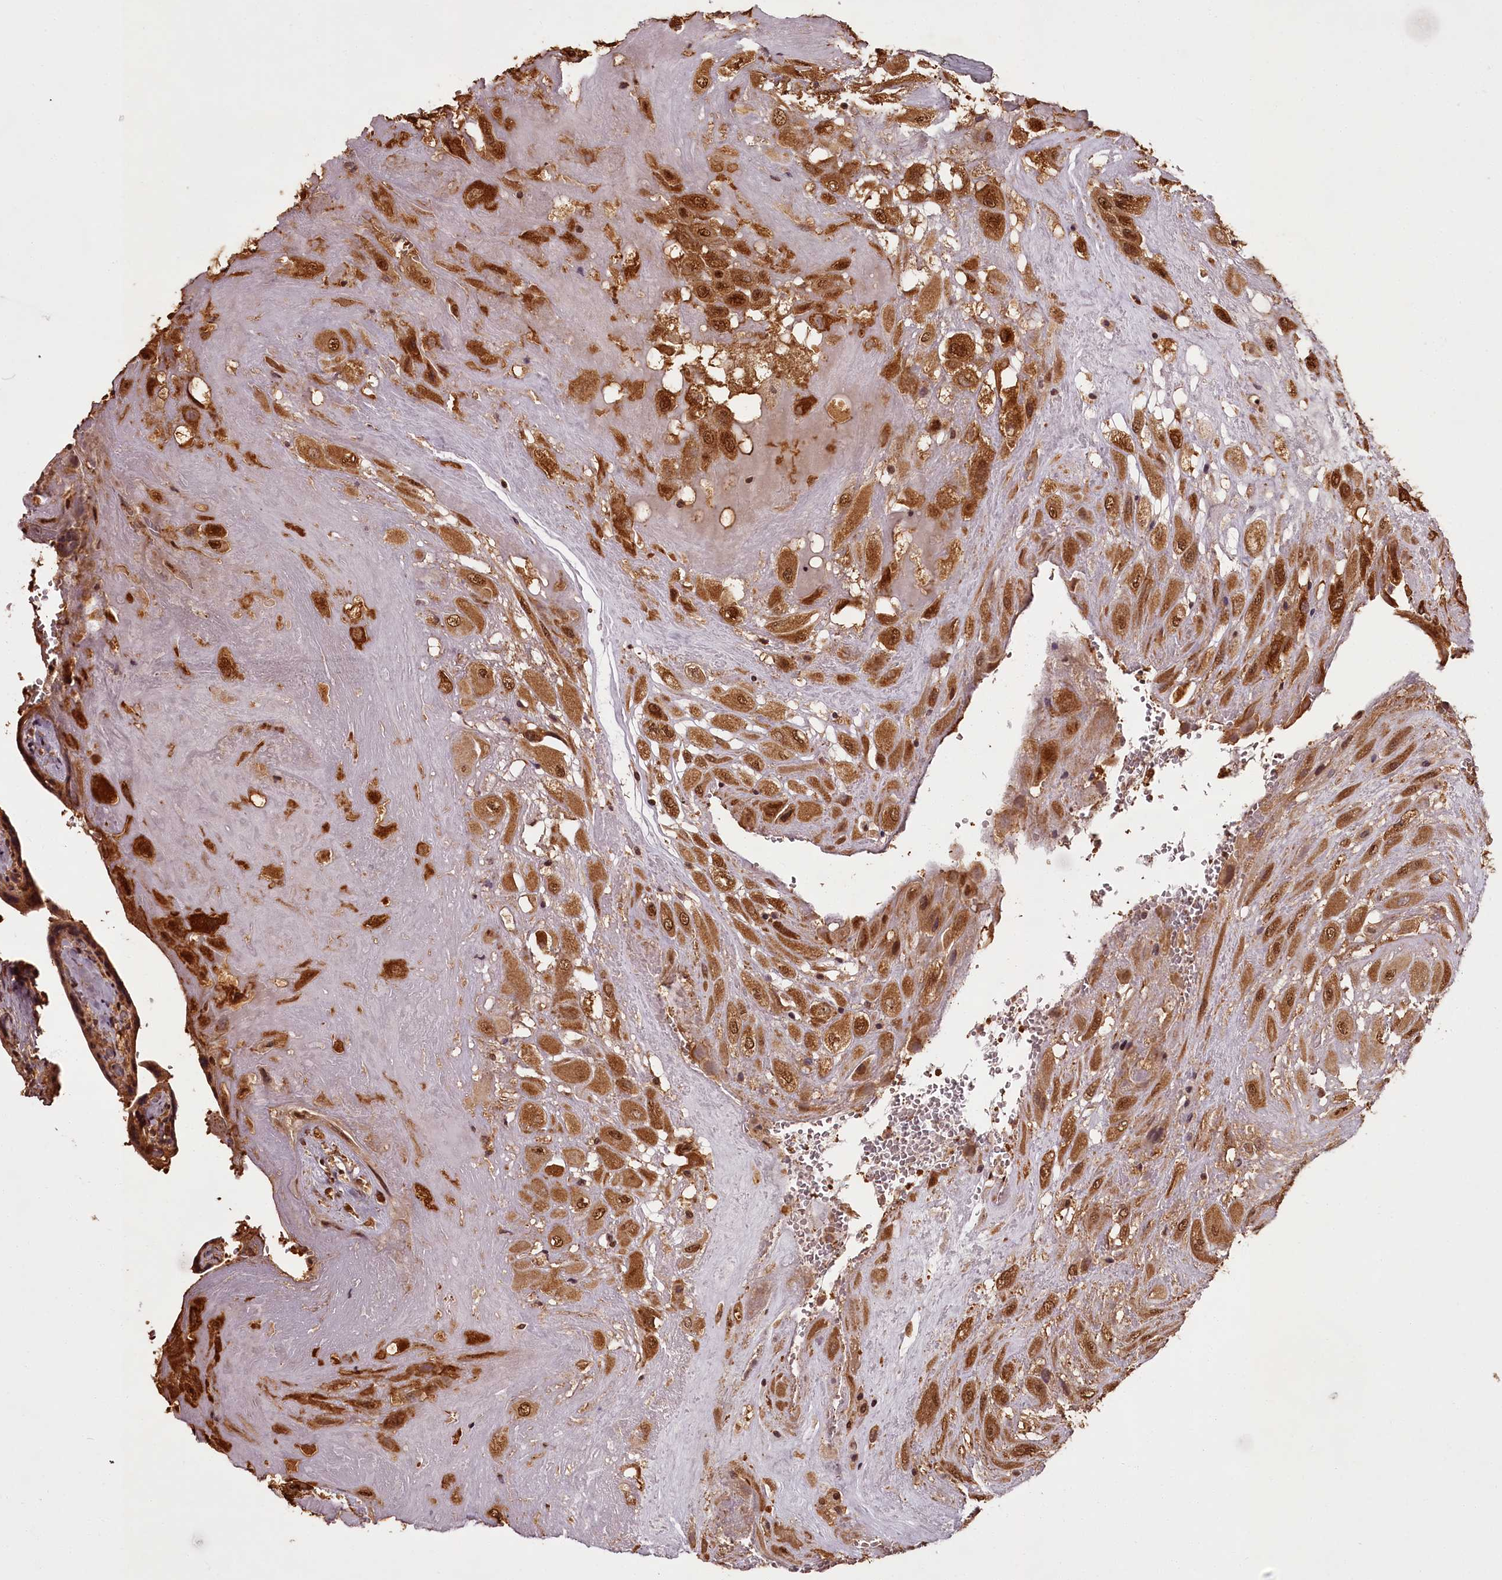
{"staining": {"intensity": "strong", "quantity": ">75%", "location": "cytoplasmic/membranous,nuclear"}, "tissue": "placenta", "cell_type": "Decidual cells", "image_type": "normal", "snomed": [{"axis": "morphology", "description": "Normal tissue, NOS"}, {"axis": "topography", "description": "Placenta"}], "caption": "Immunohistochemistry image of benign placenta stained for a protein (brown), which demonstrates high levels of strong cytoplasmic/membranous,nuclear expression in approximately >75% of decidual cells.", "gene": "NPRL2", "patient": {"sex": "female", "age": 37}}